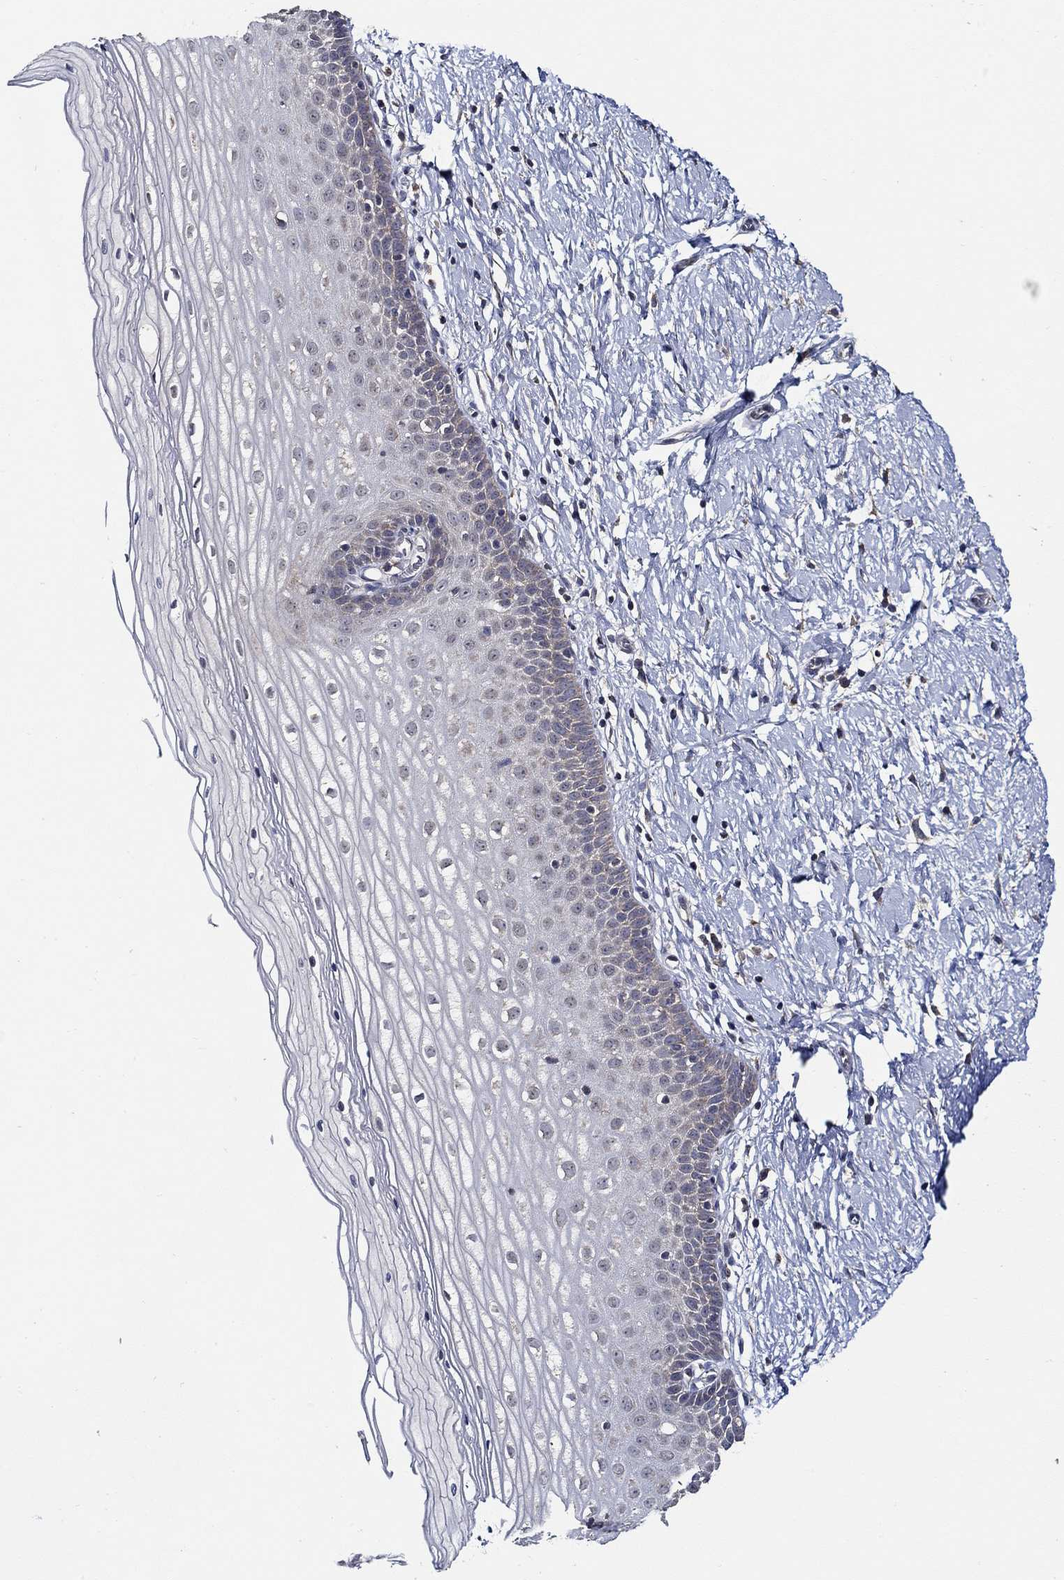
{"staining": {"intensity": "negative", "quantity": "none", "location": "none"}, "tissue": "cervix", "cell_type": "Glandular cells", "image_type": "normal", "snomed": [{"axis": "morphology", "description": "Normal tissue, NOS"}, {"axis": "topography", "description": "Cervix"}], "caption": "DAB (3,3'-diaminobenzidine) immunohistochemical staining of unremarkable human cervix demonstrates no significant staining in glandular cells.", "gene": "WDR53", "patient": {"sex": "female", "age": 37}}